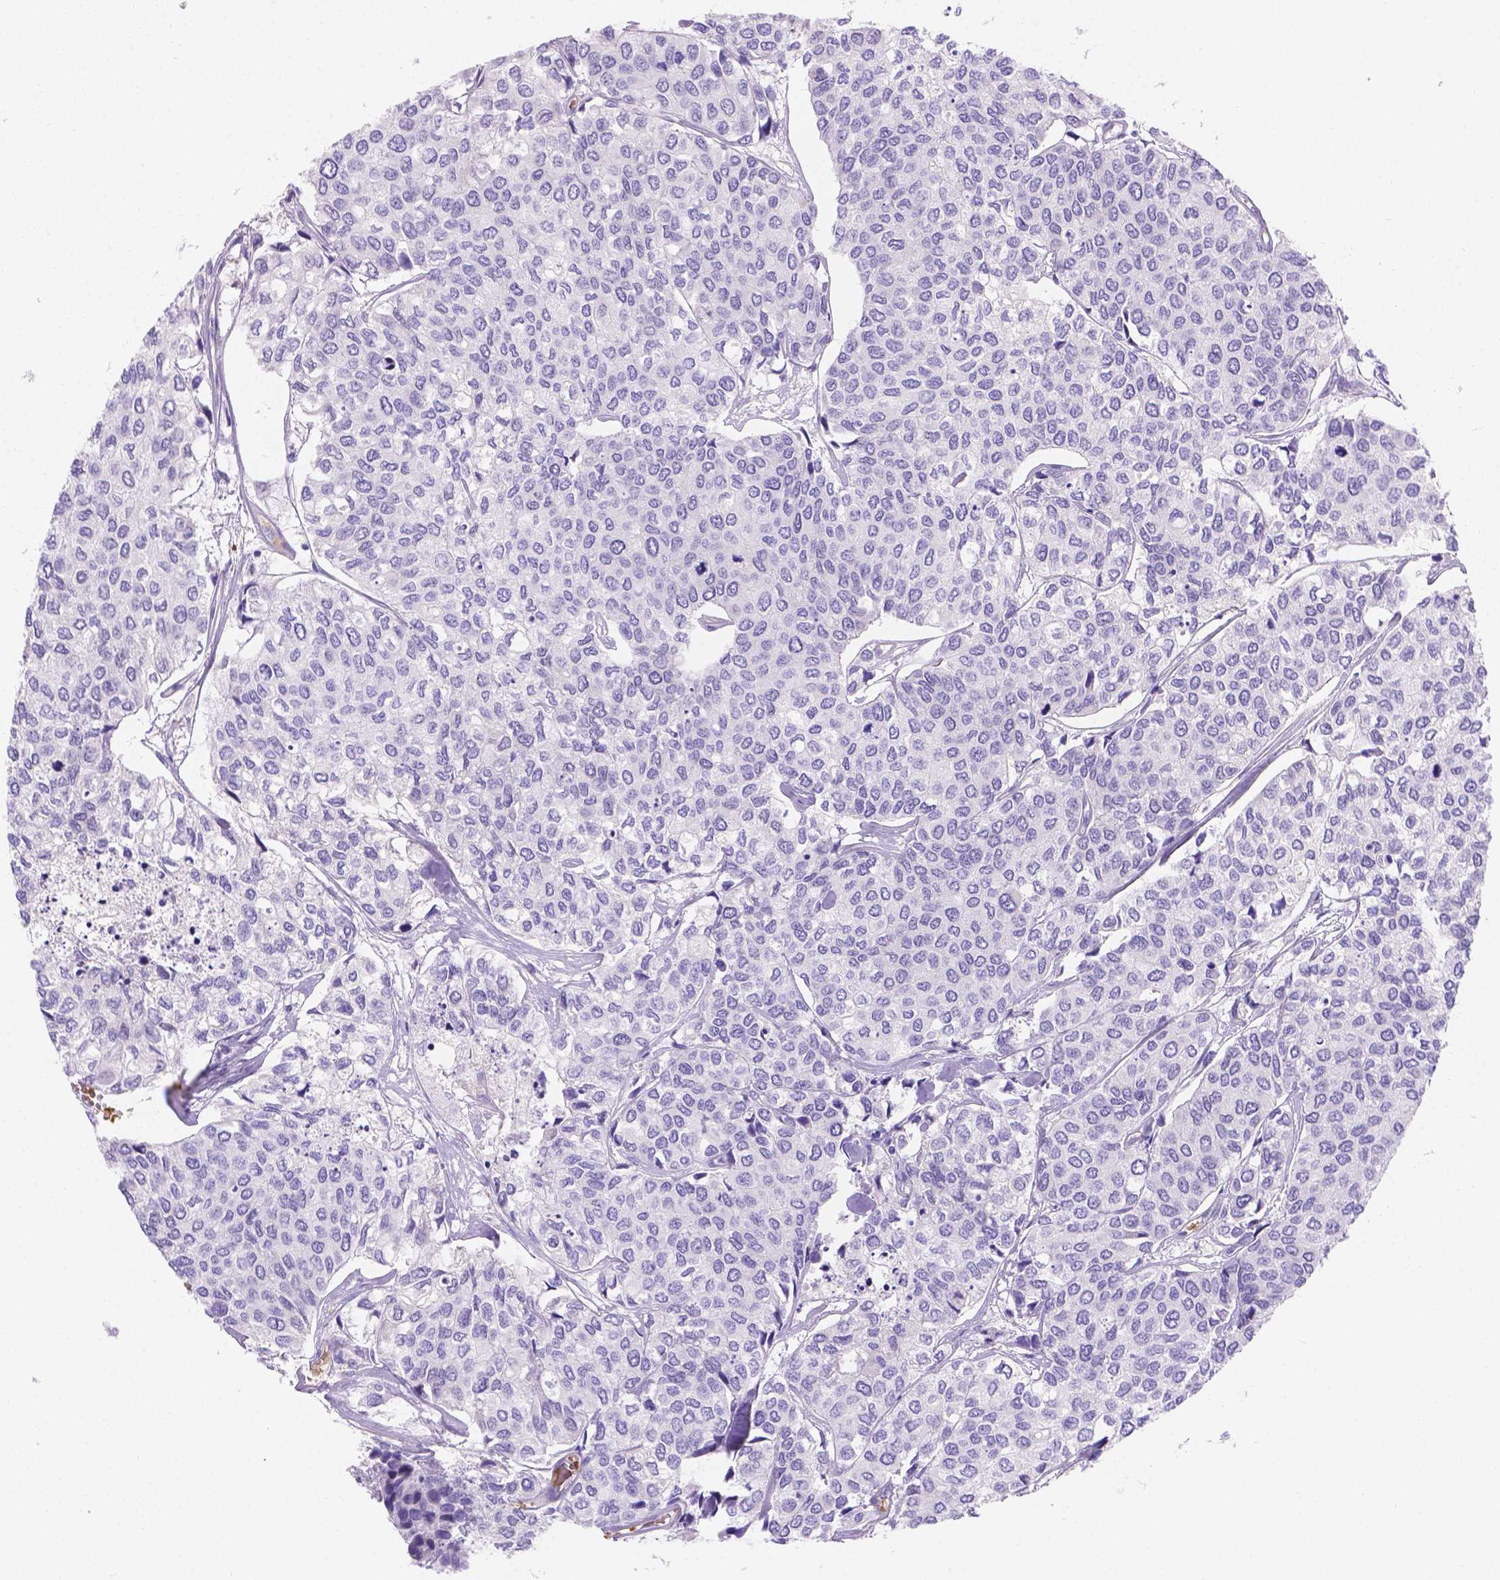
{"staining": {"intensity": "negative", "quantity": "none", "location": "none"}, "tissue": "urothelial cancer", "cell_type": "Tumor cells", "image_type": "cancer", "snomed": [{"axis": "morphology", "description": "Urothelial carcinoma, High grade"}, {"axis": "topography", "description": "Urinary bladder"}], "caption": "Immunohistochemistry (IHC) histopathology image of urothelial cancer stained for a protein (brown), which demonstrates no staining in tumor cells.", "gene": "SLC40A1", "patient": {"sex": "male", "age": 73}}